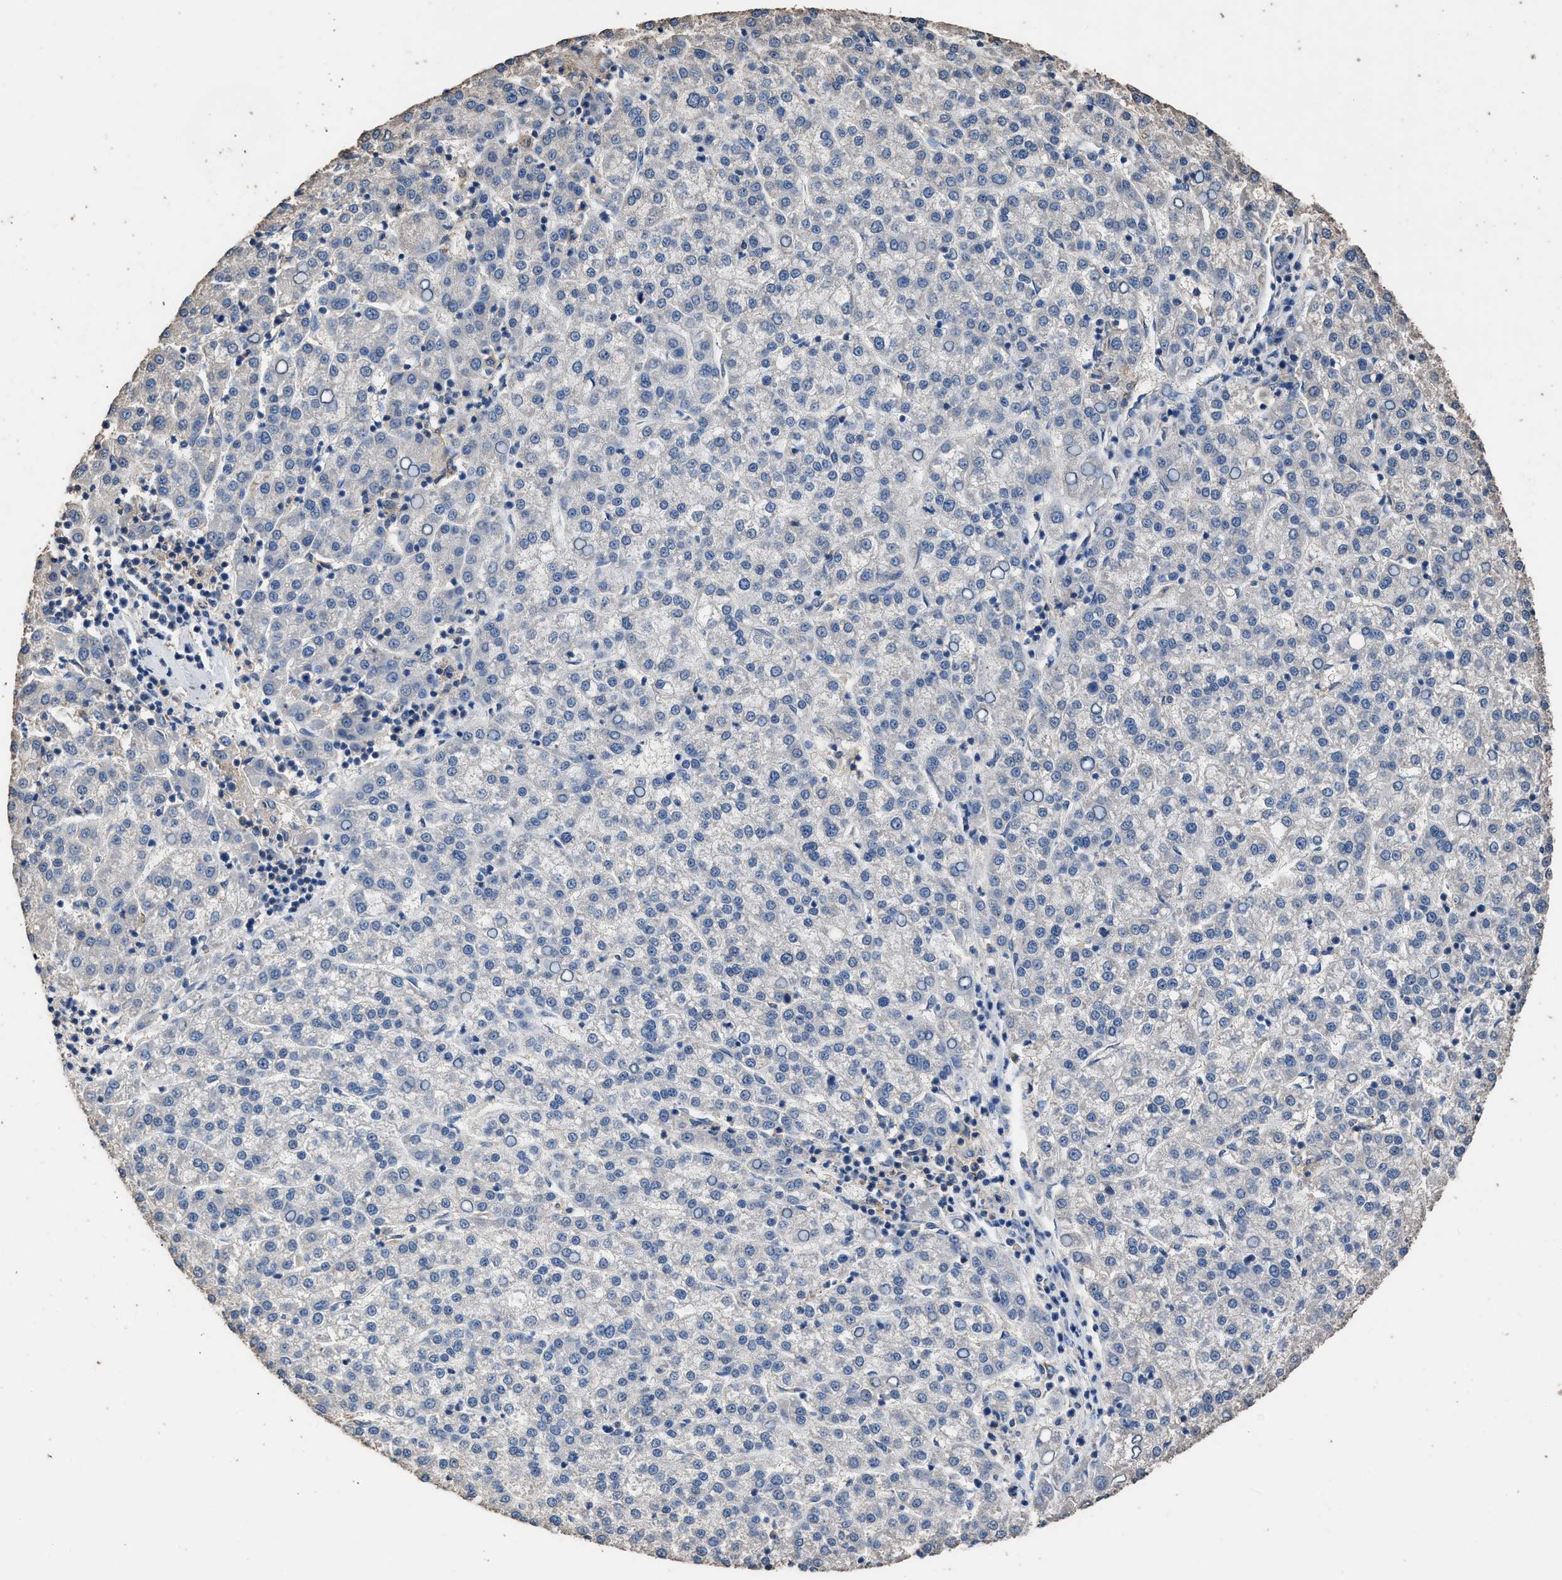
{"staining": {"intensity": "negative", "quantity": "none", "location": "none"}, "tissue": "liver cancer", "cell_type": "Tumor cells", "image_type": "cancer", "snomed": [{"axis": "morphology", "description": "Carcinoma, Hepatocellular, NOS"}, {"axis": "topography", "description": "Liver"}], "caption": "High magnification brightfield microscopy of hepatocellular carcinoma (liver) stained with DAB (3,3'-diaminobenzidine) (brown) and counterstained with hematoxylin (blue): tumor cells show no significant positivity.", "gene": "ITSN1", "patient": {"sex": "female", "age": 58}}